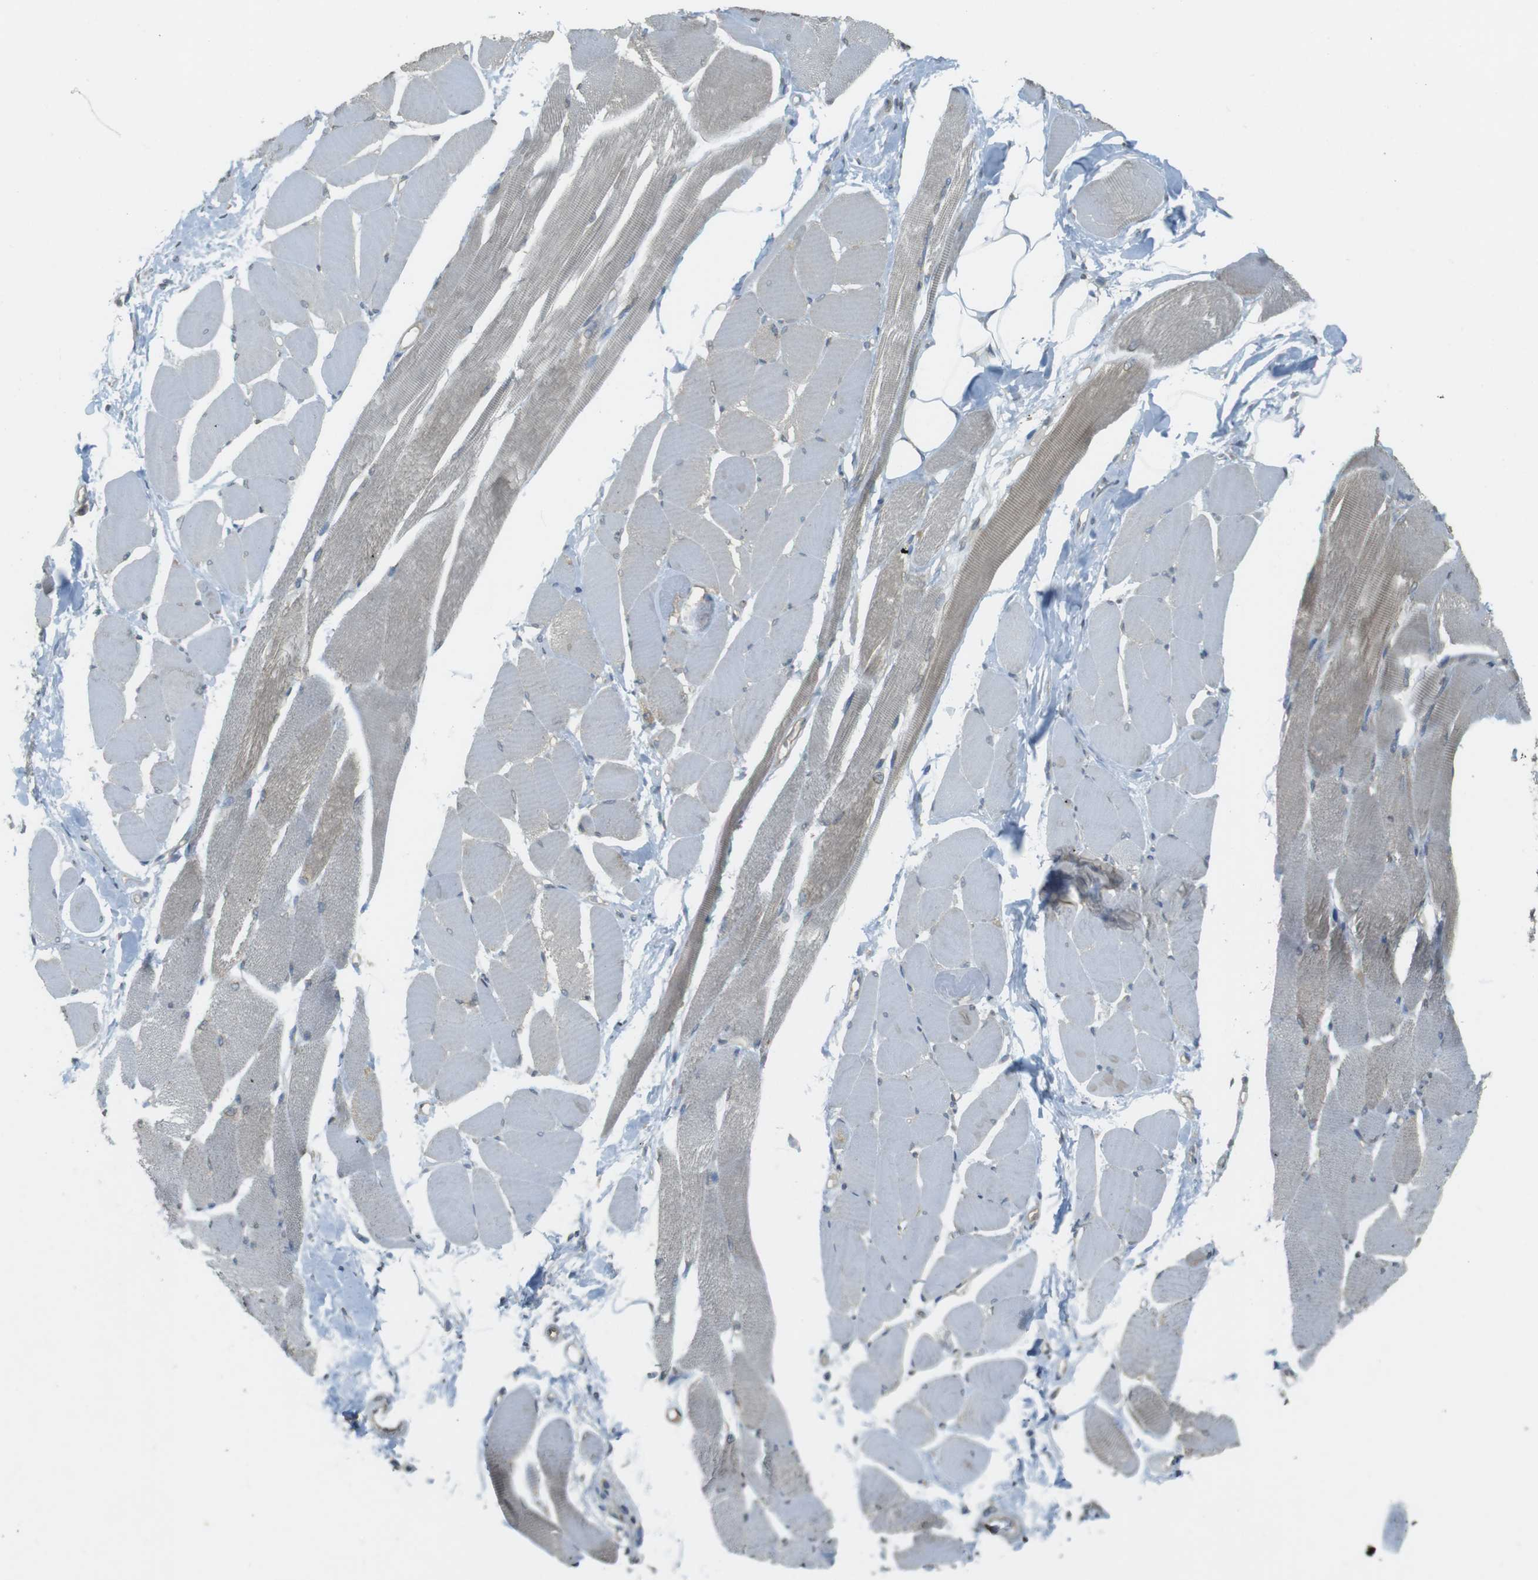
{"staining": {"intensity": "weak", "quantity": "25%-75%", "location": "cytoplasmic/membranous"}, "tissue": "skeletal muscle", "cell_type": "Myocytes", "image_type": "normal", "snomed": [{"axis": "morphology", "description": "Normal tissue, NOS"}, {"axis": "topography", "description": "Skeletal muscle"}, {"axis": "topography", "description": "Peripheral nerve tissue"}], "caption": "A low amount of weak cytoplasmic/membranous positivity is identified in approximately 25%-75% of myocytes in unremarkable skeletal muscle. The staining was performed using DAB (3,3'-diaminobenzidine), with brown indicating positive protein expression. Nuclei are stained blue with hematoxylin.", "gene": "KIF5B", "patient": {"sex": "female", "age": 84}}